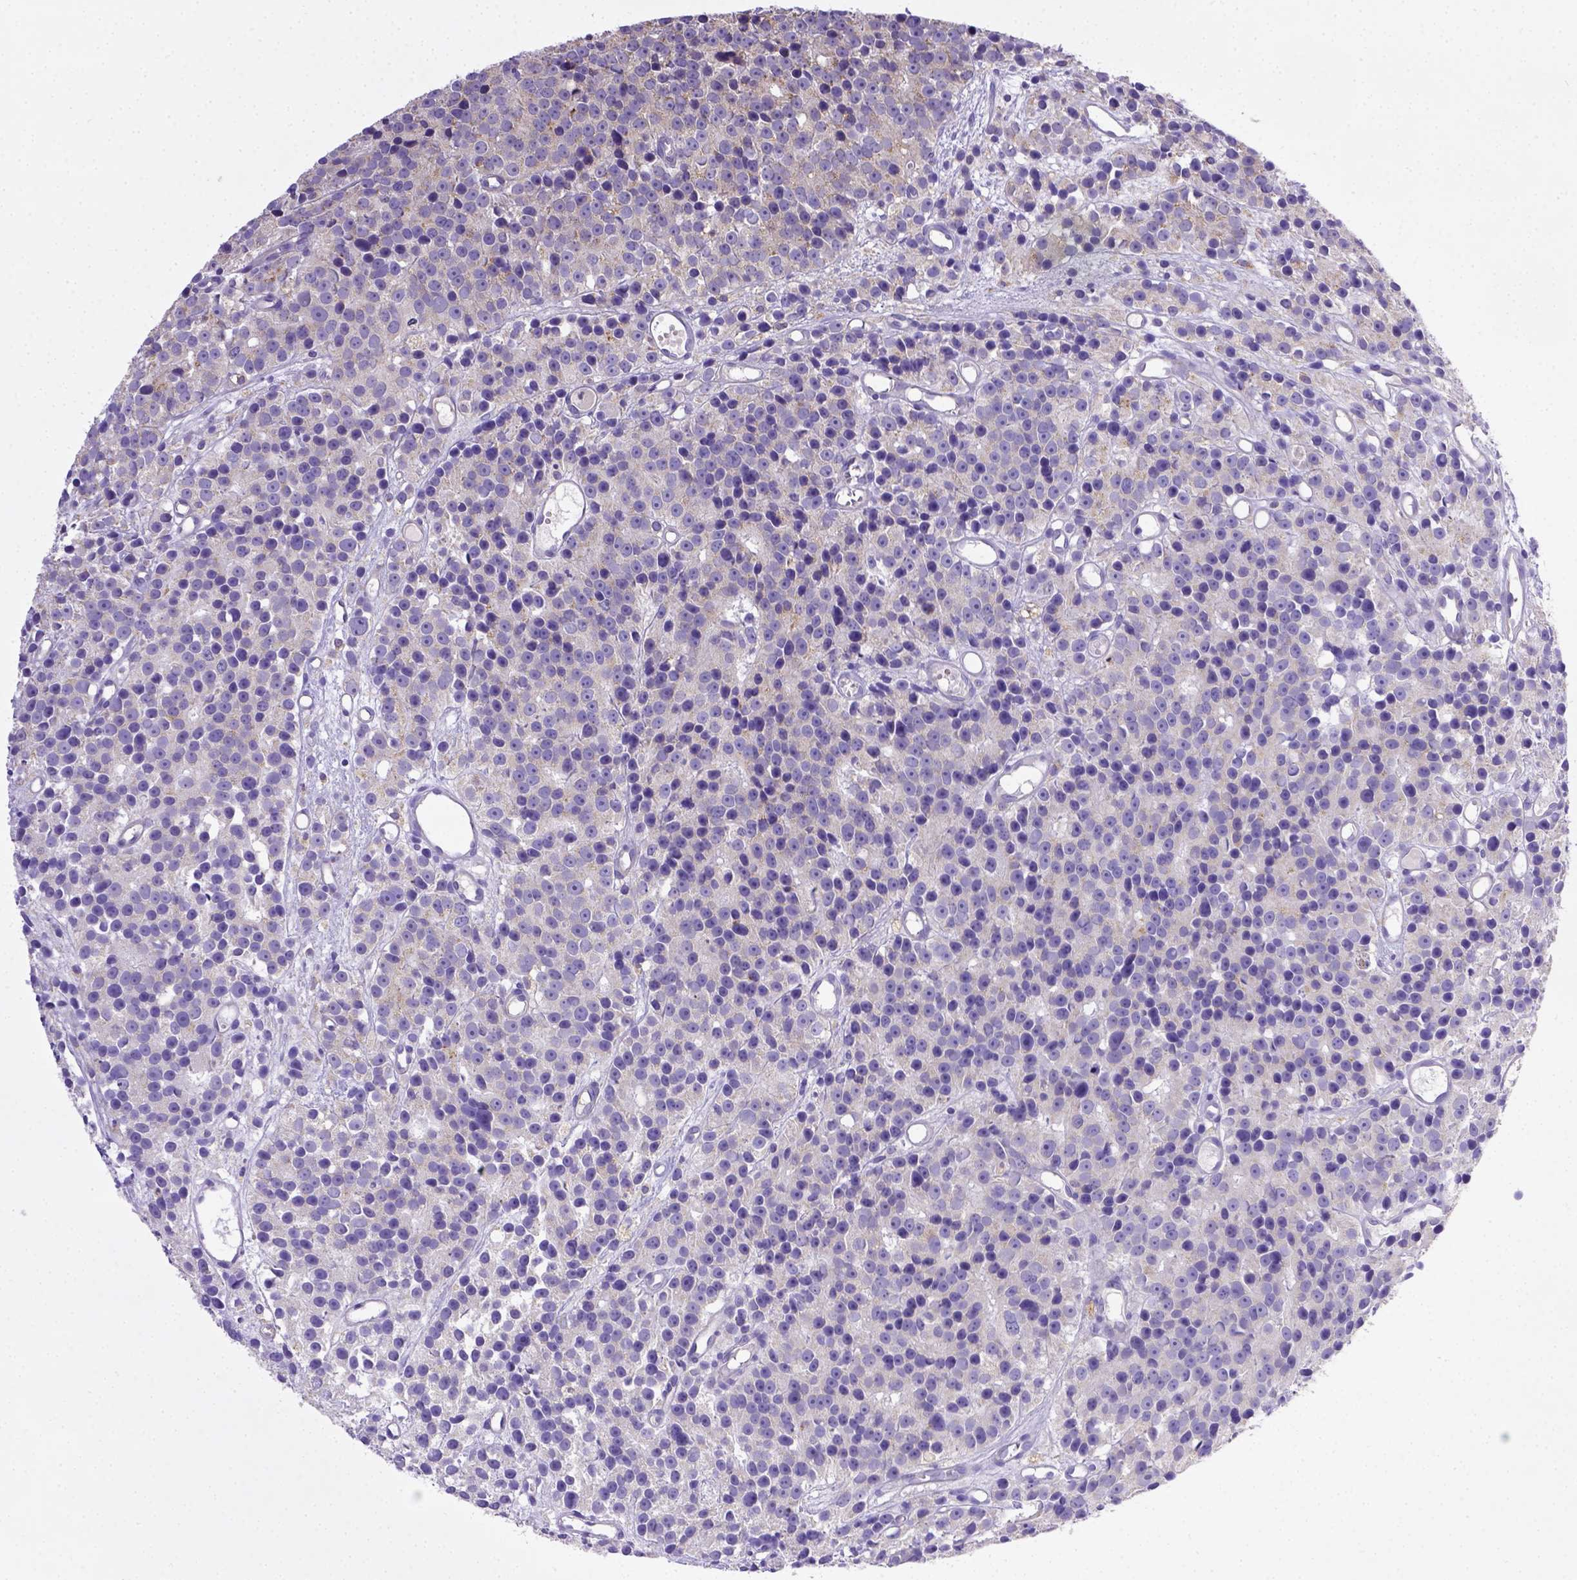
{"staining": {"intensity": "negative", "quantity": "none", "location": "none"}, "tissue": "prostate cancer", "cell_type": "Tumor cells", "image_type": "cancer", "snomed": [{"axis": "morphology", "description": "Adenocarcinoma, High grade"}, {"axis": "topography", "description": "Prostate"}], "caption": "Prostate cancer (high-grade adenocarcinoma) was stained to show a protein in brown. There is no significant expression in tumor cells.", "gene": "CD40", "patient": {"sex": "male", "age": 77}}